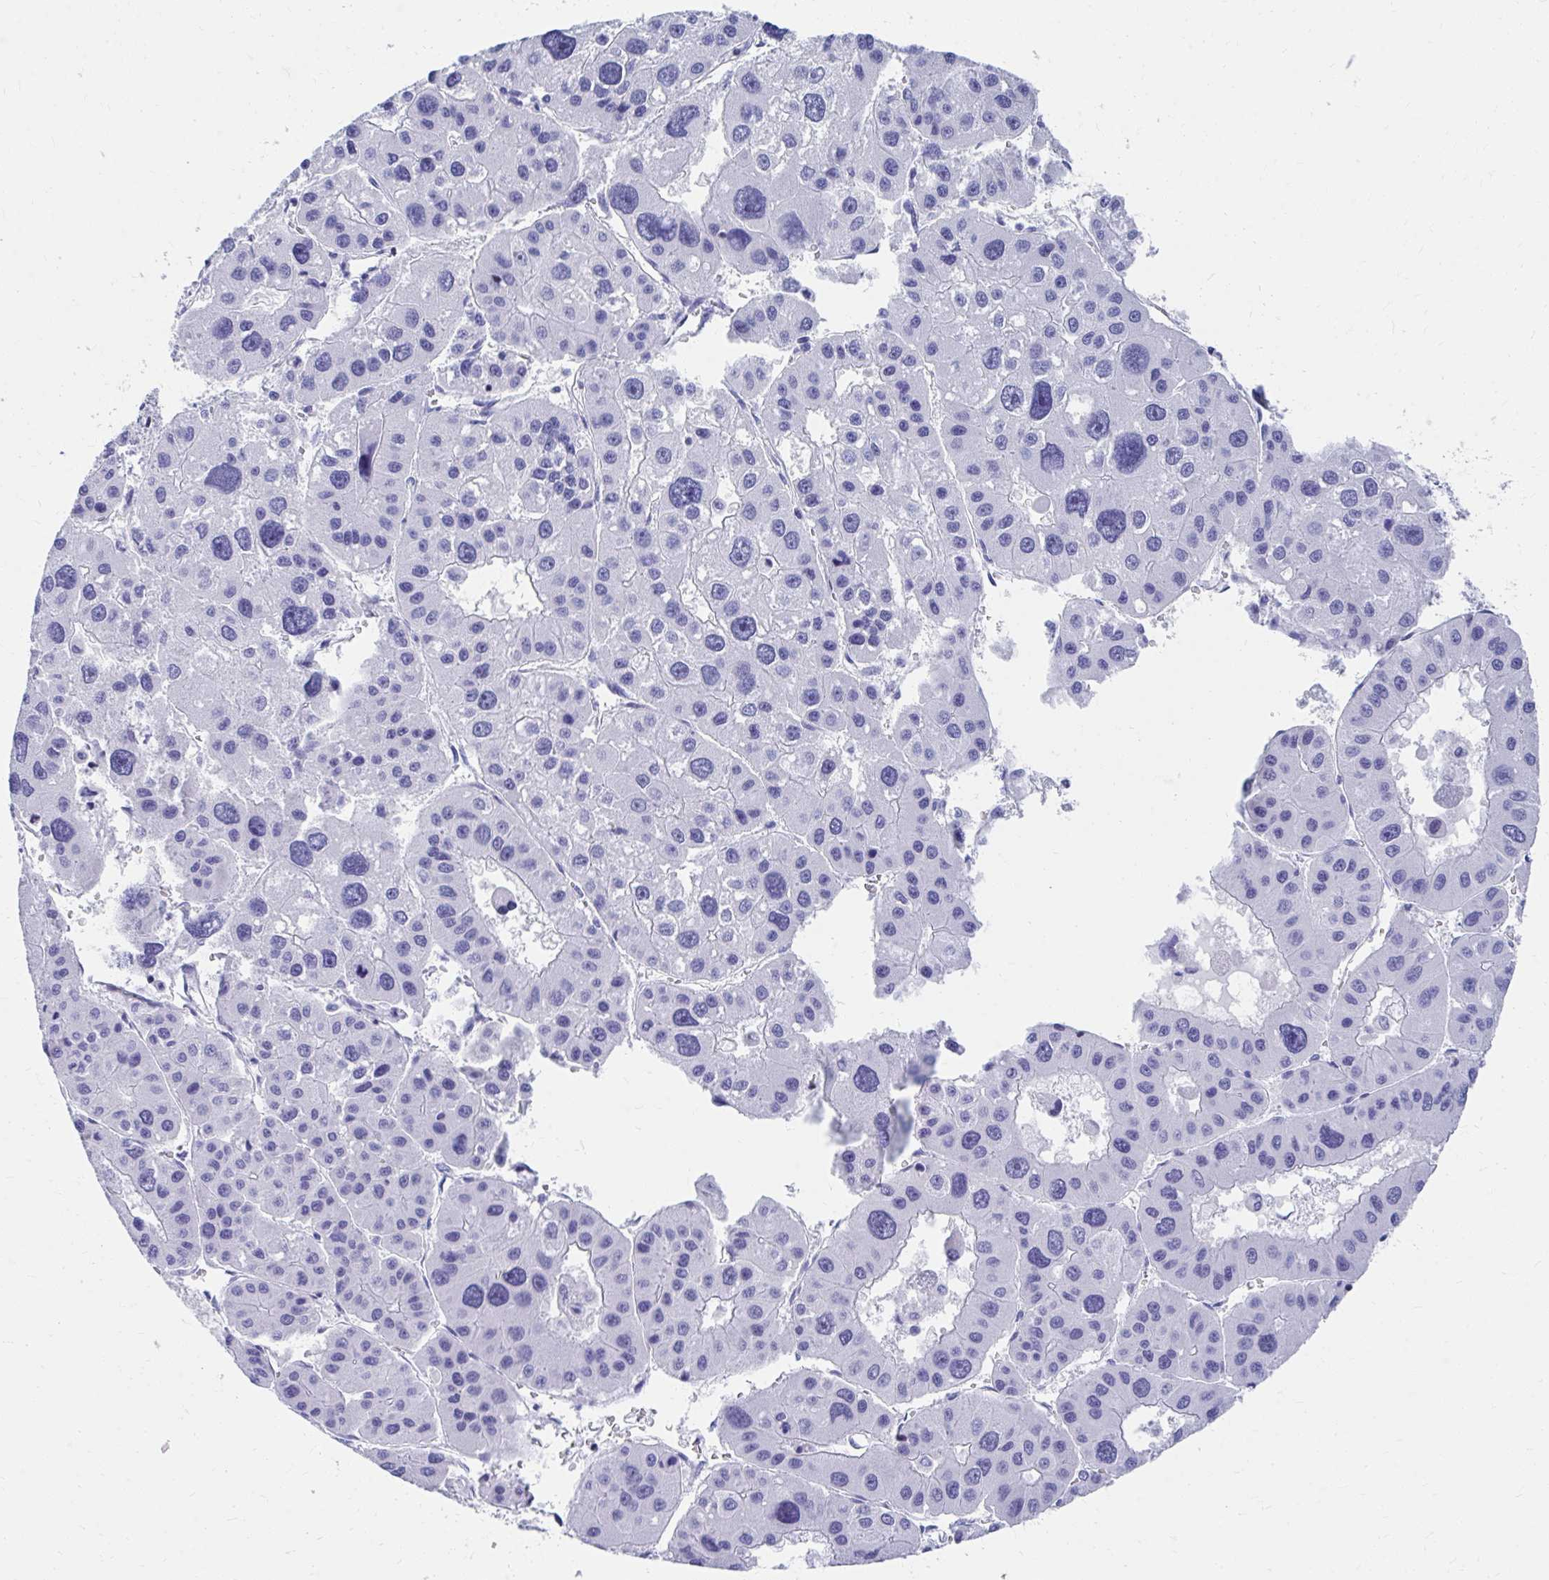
{"staining": {"intensity": "negative", "quantity": "none", "location": "none"}, "tissue": "liver cancer", "cell_type": "Tumor cells", "image_type": "cancer", "snomed": [{"axis": "morphology", "description": "Carcinoma, Hepatocellular, NOS"}, {"axis": "topography", "description": "Liver"}], "caption": "Immunohistochemistry of human liver cancer shows no staining in tumor cells.", "gene": "RUNX3", "patient": {"sex": "male", "age": 73}}